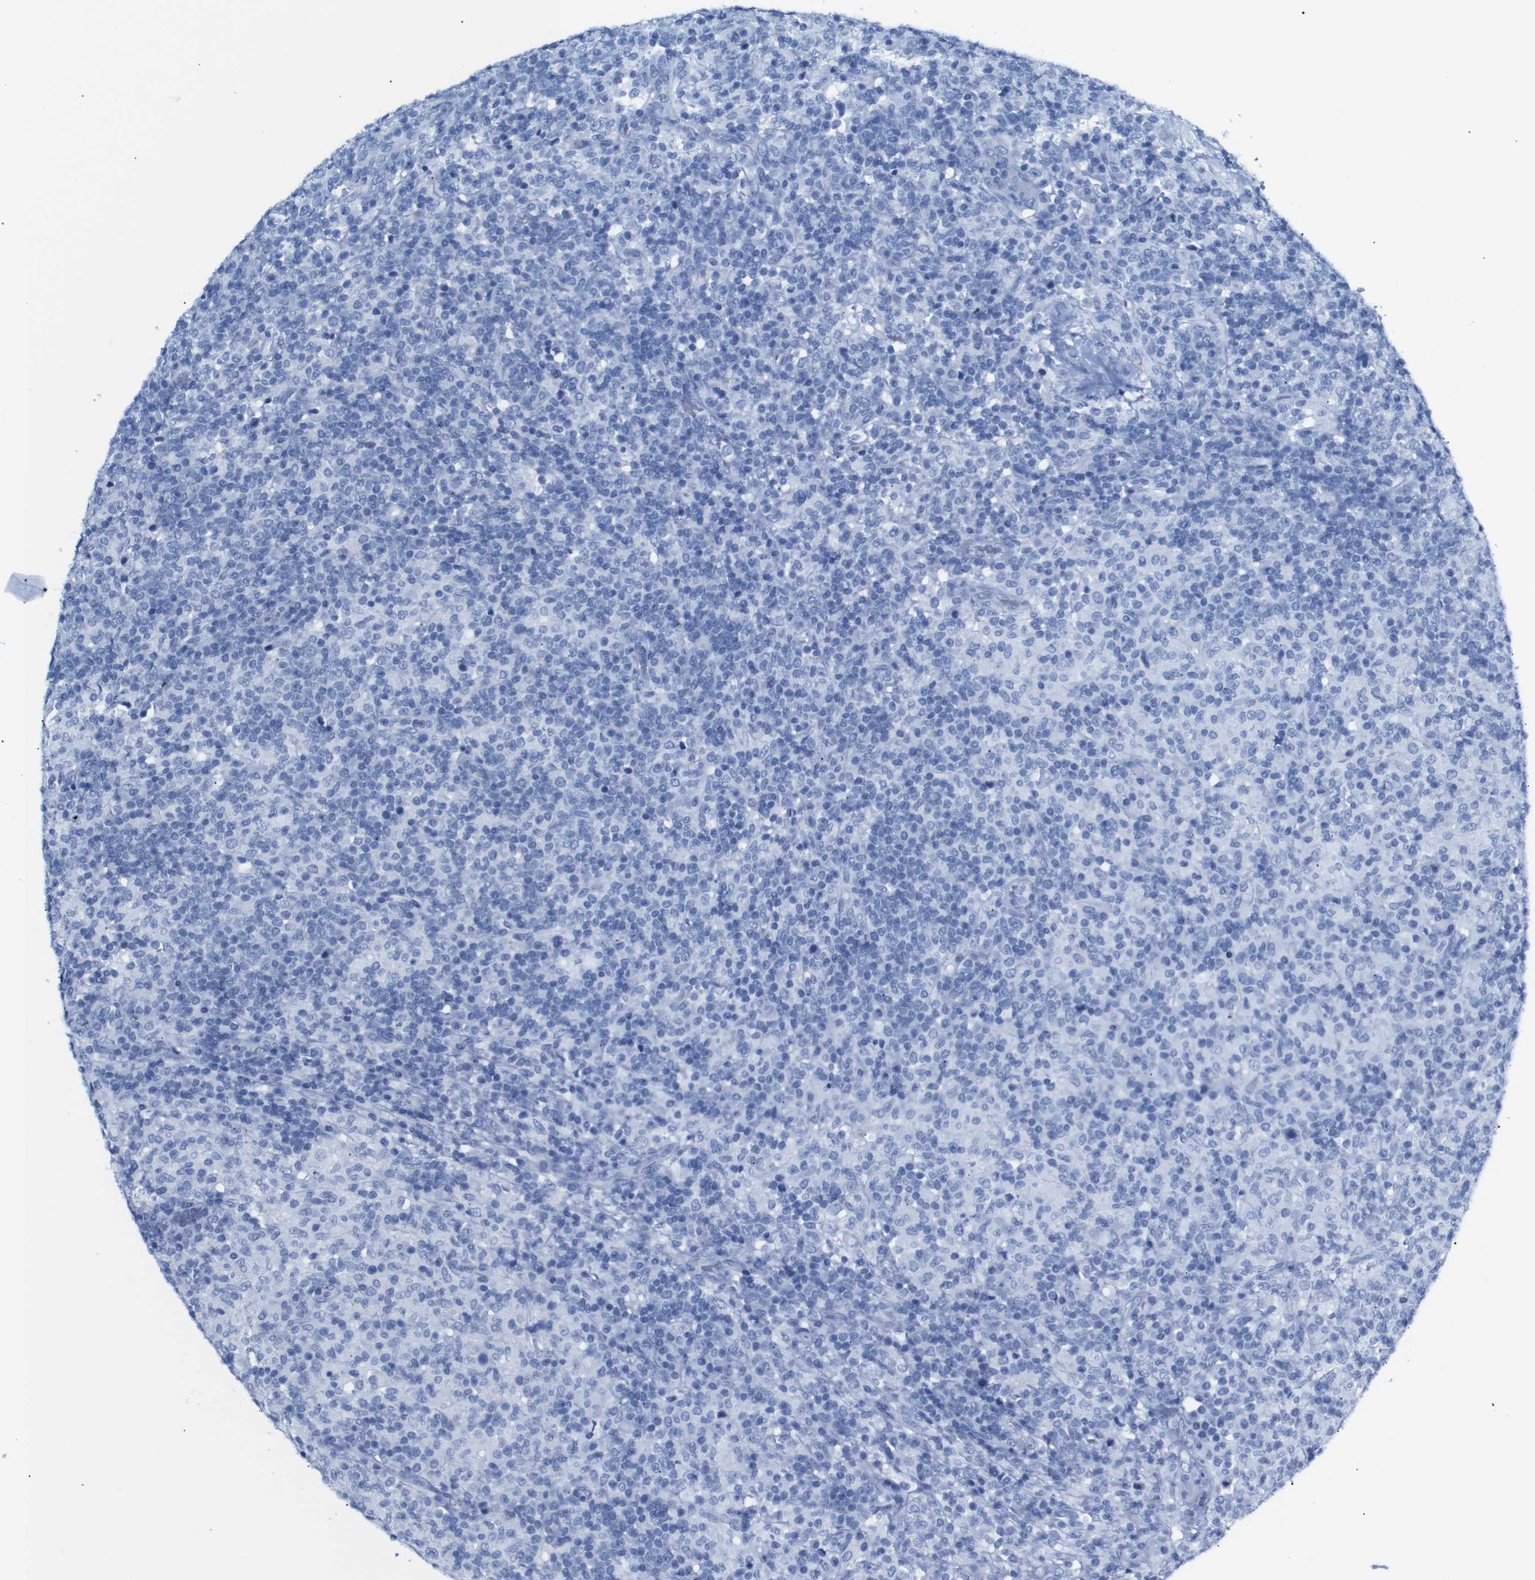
{"staining": {"intensity": "negative", "quantity": "none", "location": "none"}, "tissue": "lymphoma", "cell_type": "Tumor cells", "image_type": "cancer", "snomed": [{"axis": "morphology", "description": "Hodgkin's disease, NOS"}, {"axis": "topography", "description": "Lymph node"}], "caption": "Image shows no protein staining in tumor cells of Hodgkin's disease tissue.", "gene": "ERVMER34-1", "patient": {"sex": "male", "age": 70}}